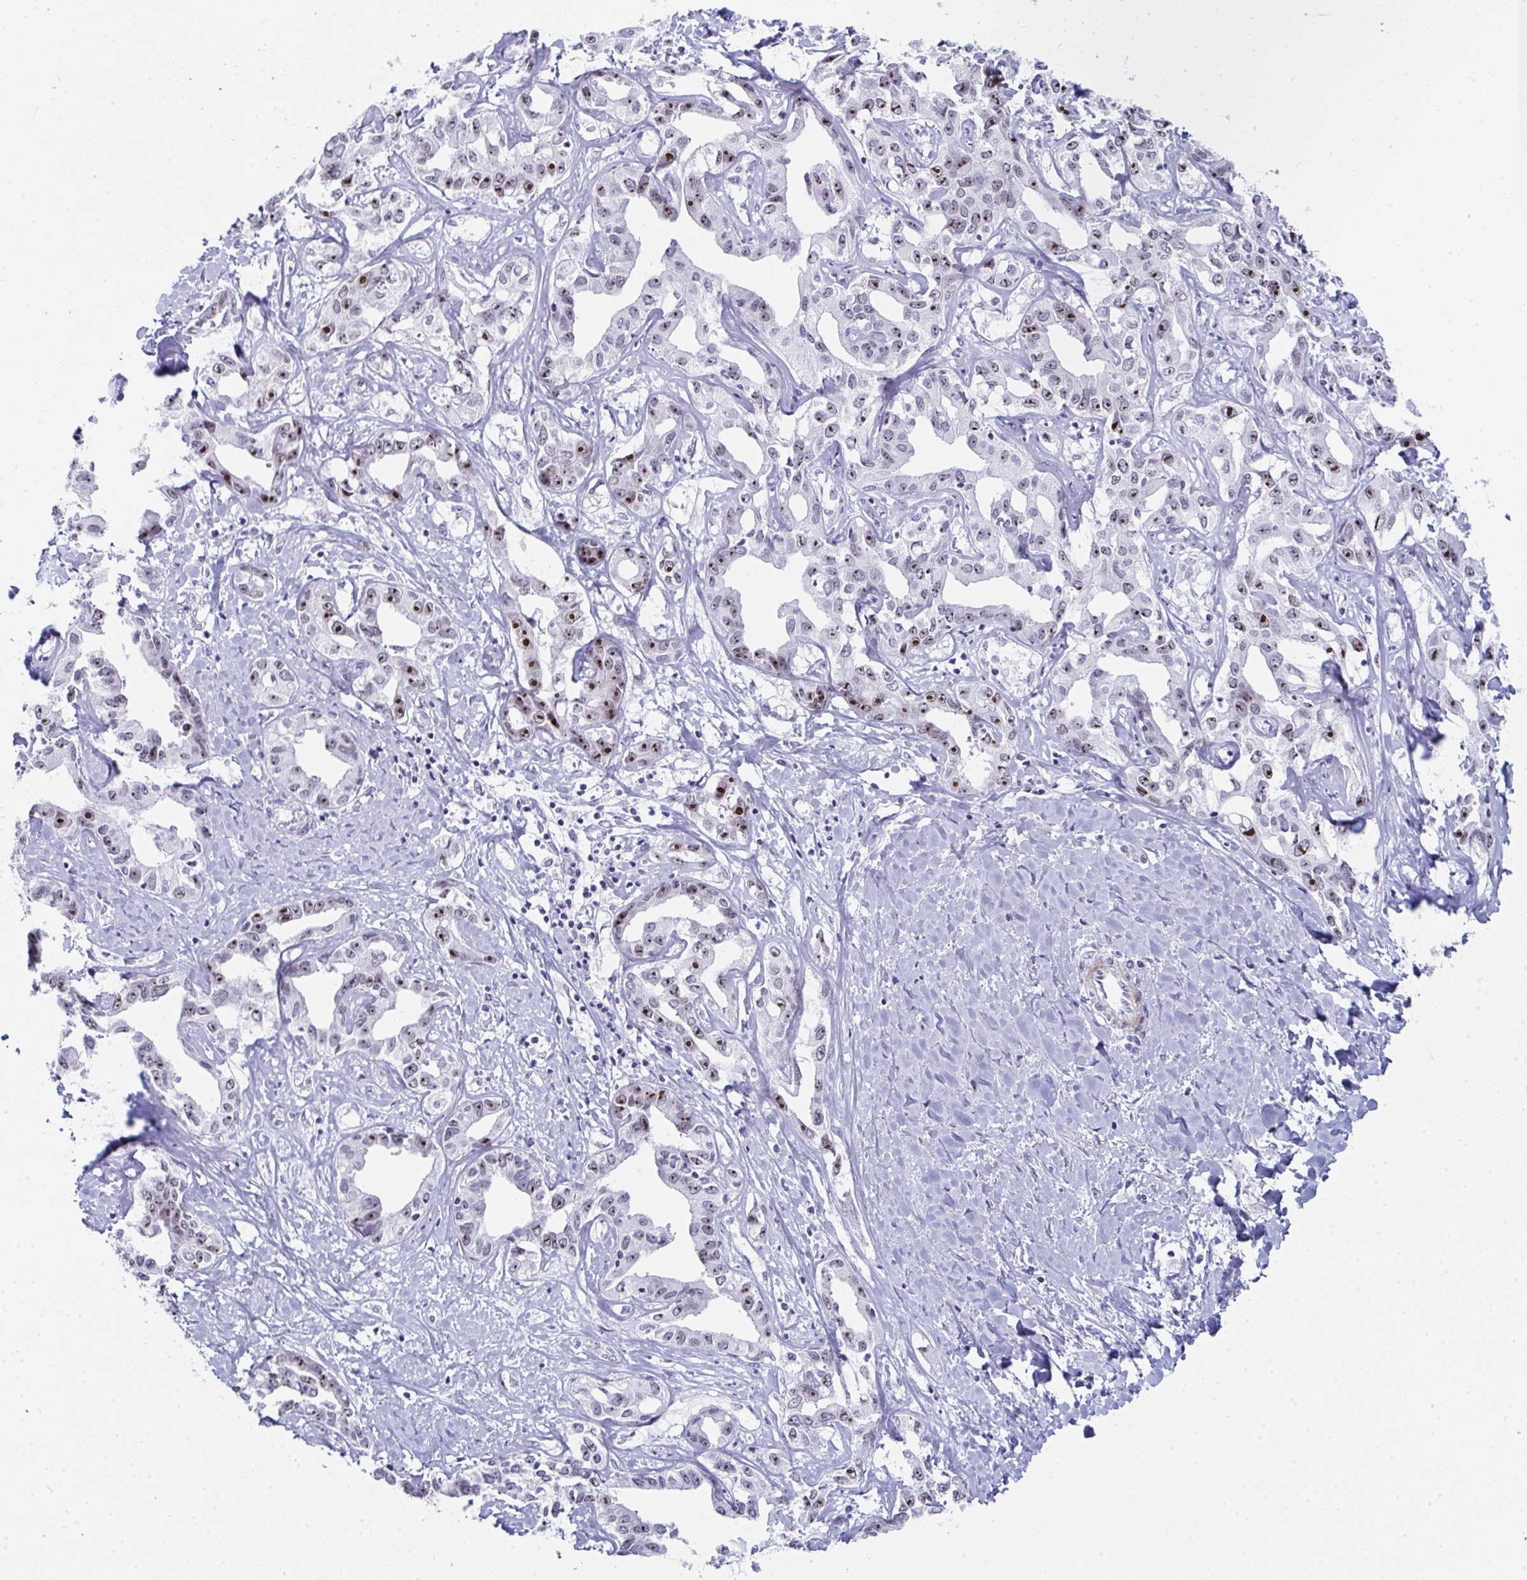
{"staining": {"intensity": "moderate", "quantity": ">75%", "location": "nuclear"}, "tissue": "liver cancer", "cell_type": "Tumor cells", "image_type": "cancer", "snomed": [{"axis": "morphology", "description": "Cholangiocarcinoma"}, {"axis": "topography", "description": "Liver"}], "caption": "Human liver cancer (cholangiocarcinoma) stained for a protein (brown) demonstrates moderate nuclear positive expression in approximately >75% of tumor cells.", "gene": "NOP10", "patient": {"sex": "male", "age": 59}}